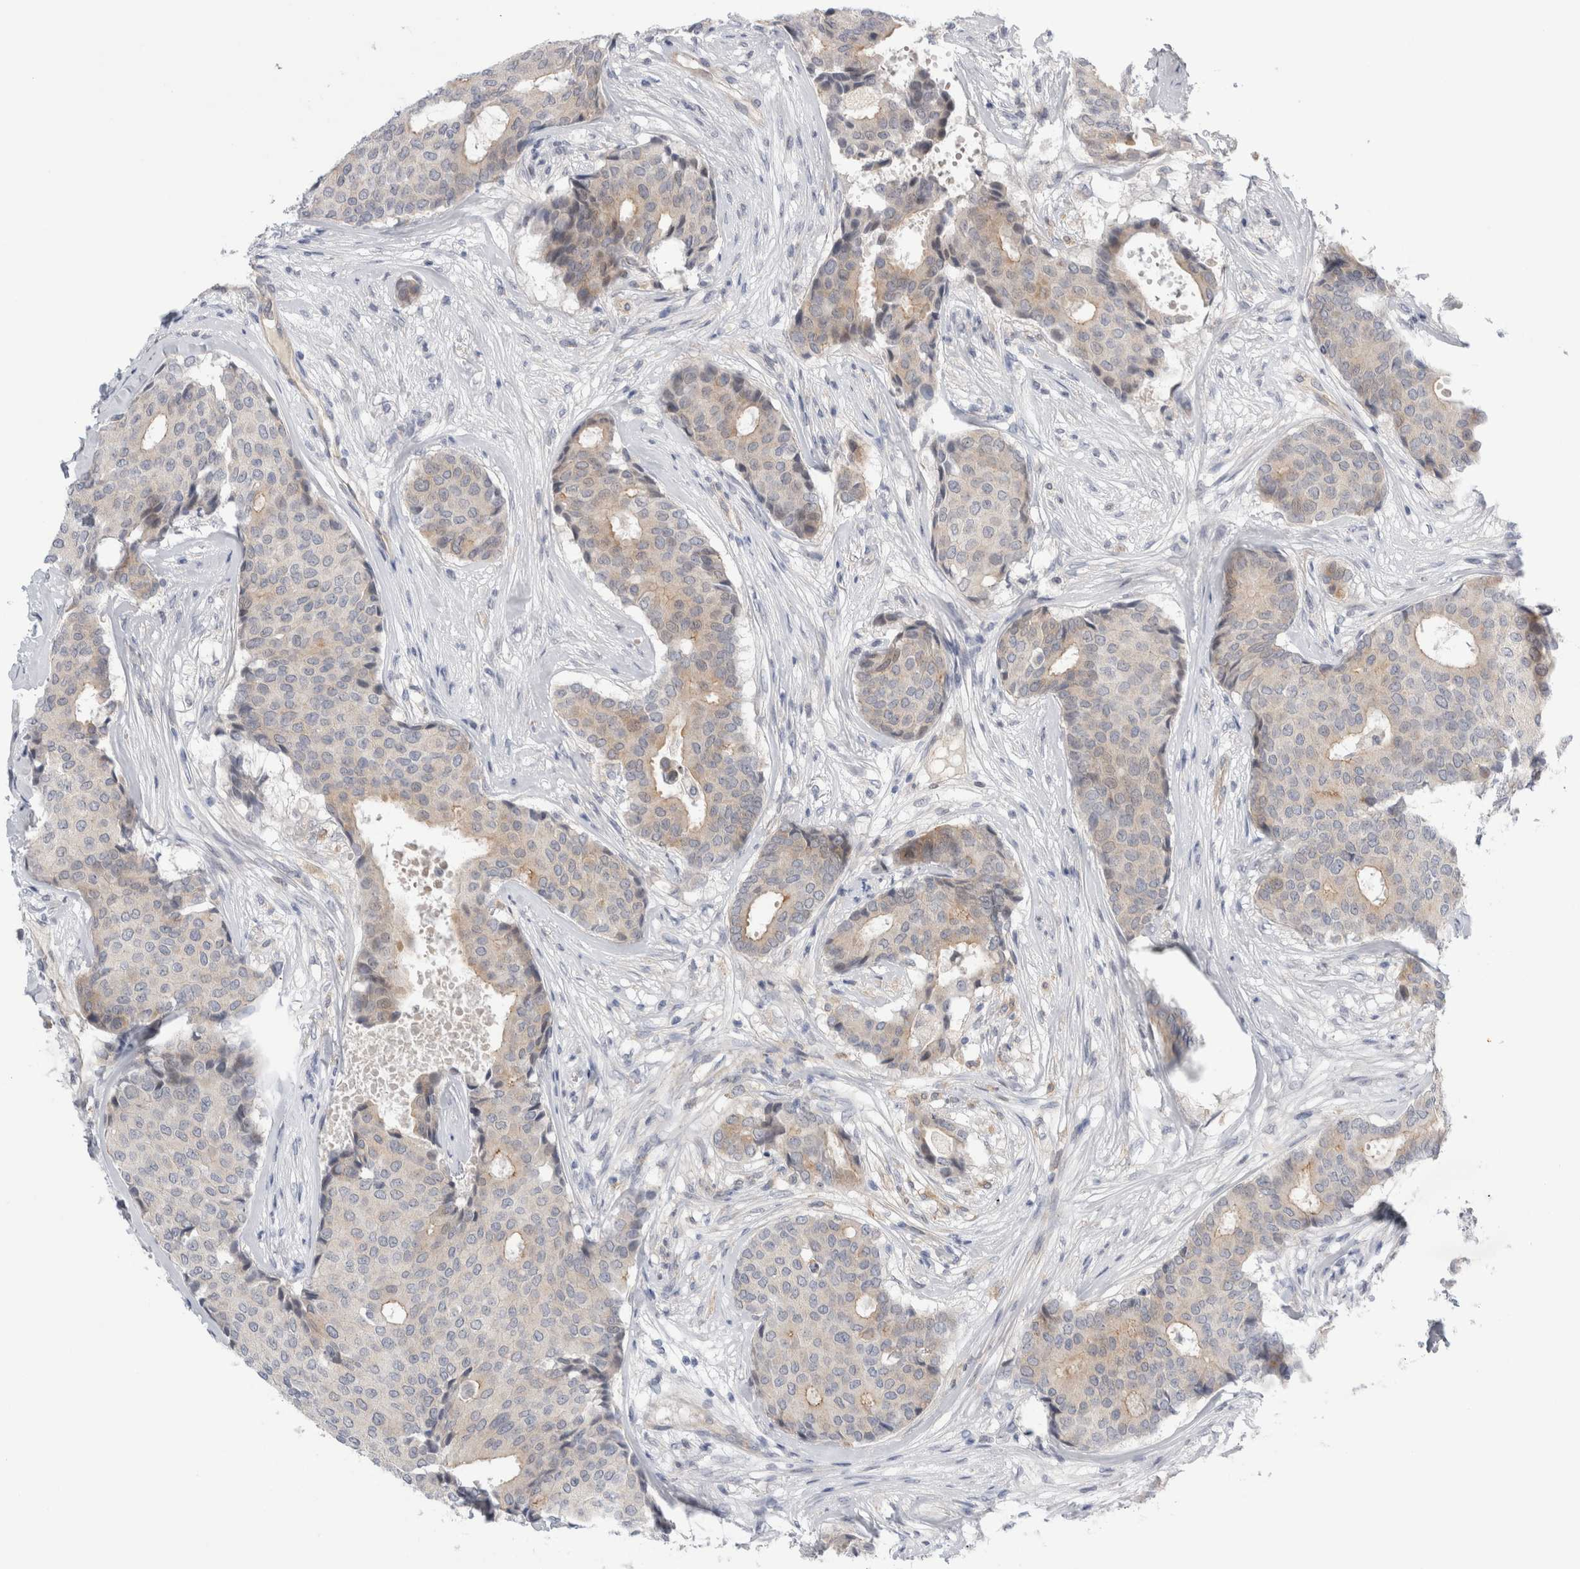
{"staining": {"intensity": "weak", "quantity": "<25%", "location": "cytoplasmic/membranous"}, "tissue": "breast cancer", "cell_type": "Tumor cells", "image_type": "cancer", "snomed": [{"axis": "morphology", "description": "Duct carcinoma"}, {"axis": "topography", "description": "Breast"}], "caption": "The micrograph exhibits no staining of tumor cells in breast cancer. (IHC, brightfield microscopy, high magnification).", "gene": "TAFA5", "patient": {"sex": "female", "age": 75}}